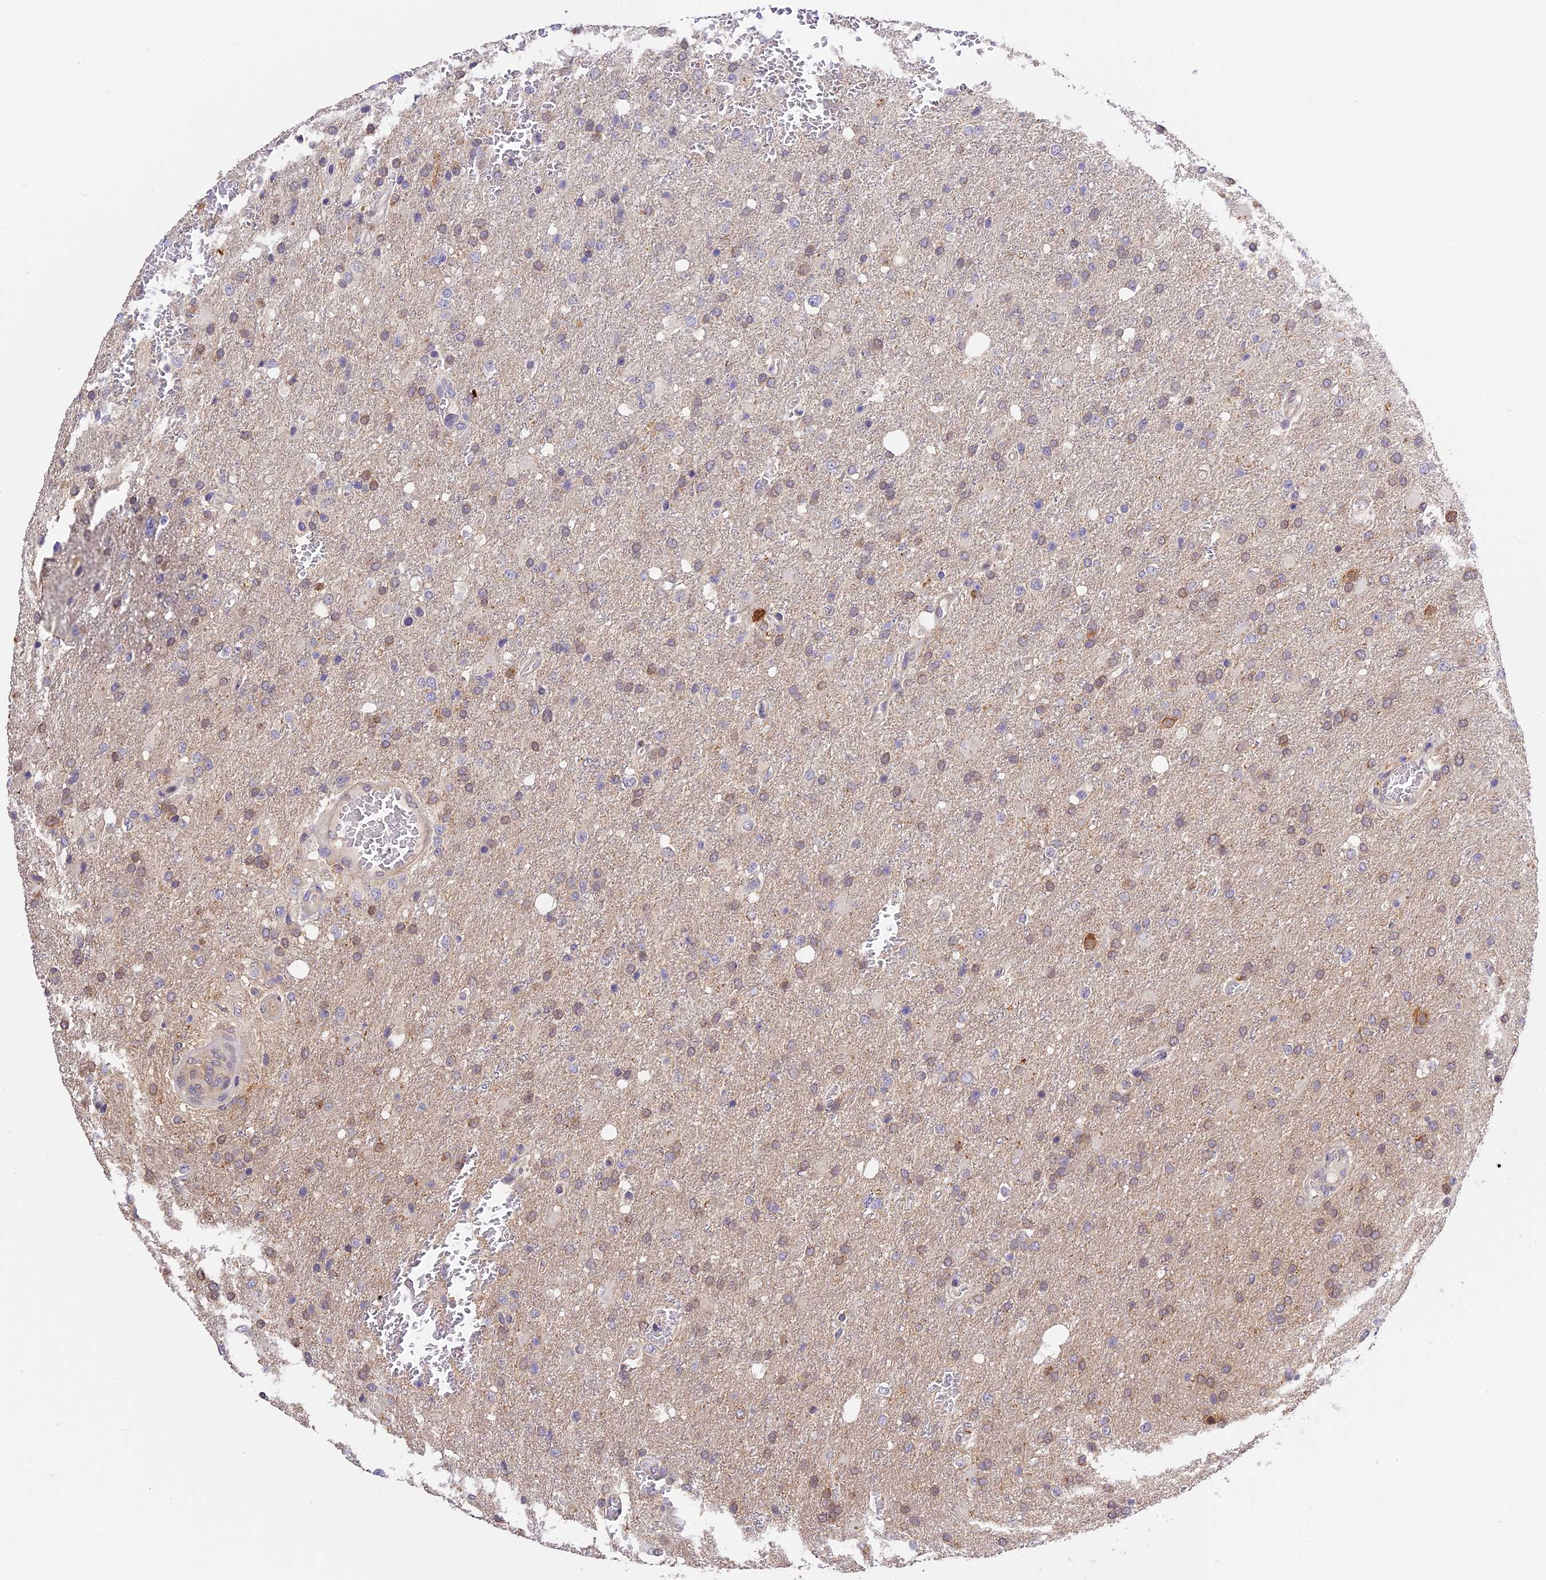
{"staining": {"intensity": "moderate", "quantity": "<25%", "location": "cytoplasmic/membranous"}, "tissue": "glioma", "cell_type": "Tumor cells", "image_type": "cancer", "snomed": [{"axis": "morphology", "description": "Glioma, malignant, High grade"}, {"axis": "topography", "description": "Brain"}], "caption": "High-magnification brightfield microscopy of malignant glioma (high-grade) stained with DAB (brown) and counterstained with hematoxylin (blue). tumor cells exhibit moderate cytoplasmic/membranous expression is seen in approximately<25% of cells. The staining was performed using DAB to visualize the protein expression in brown, while the nuclei were stained in blue with hematoxylin (Magnification: 20x).", "gene": "BSCL2", "patient": {"sex": "female", "age": 74}}